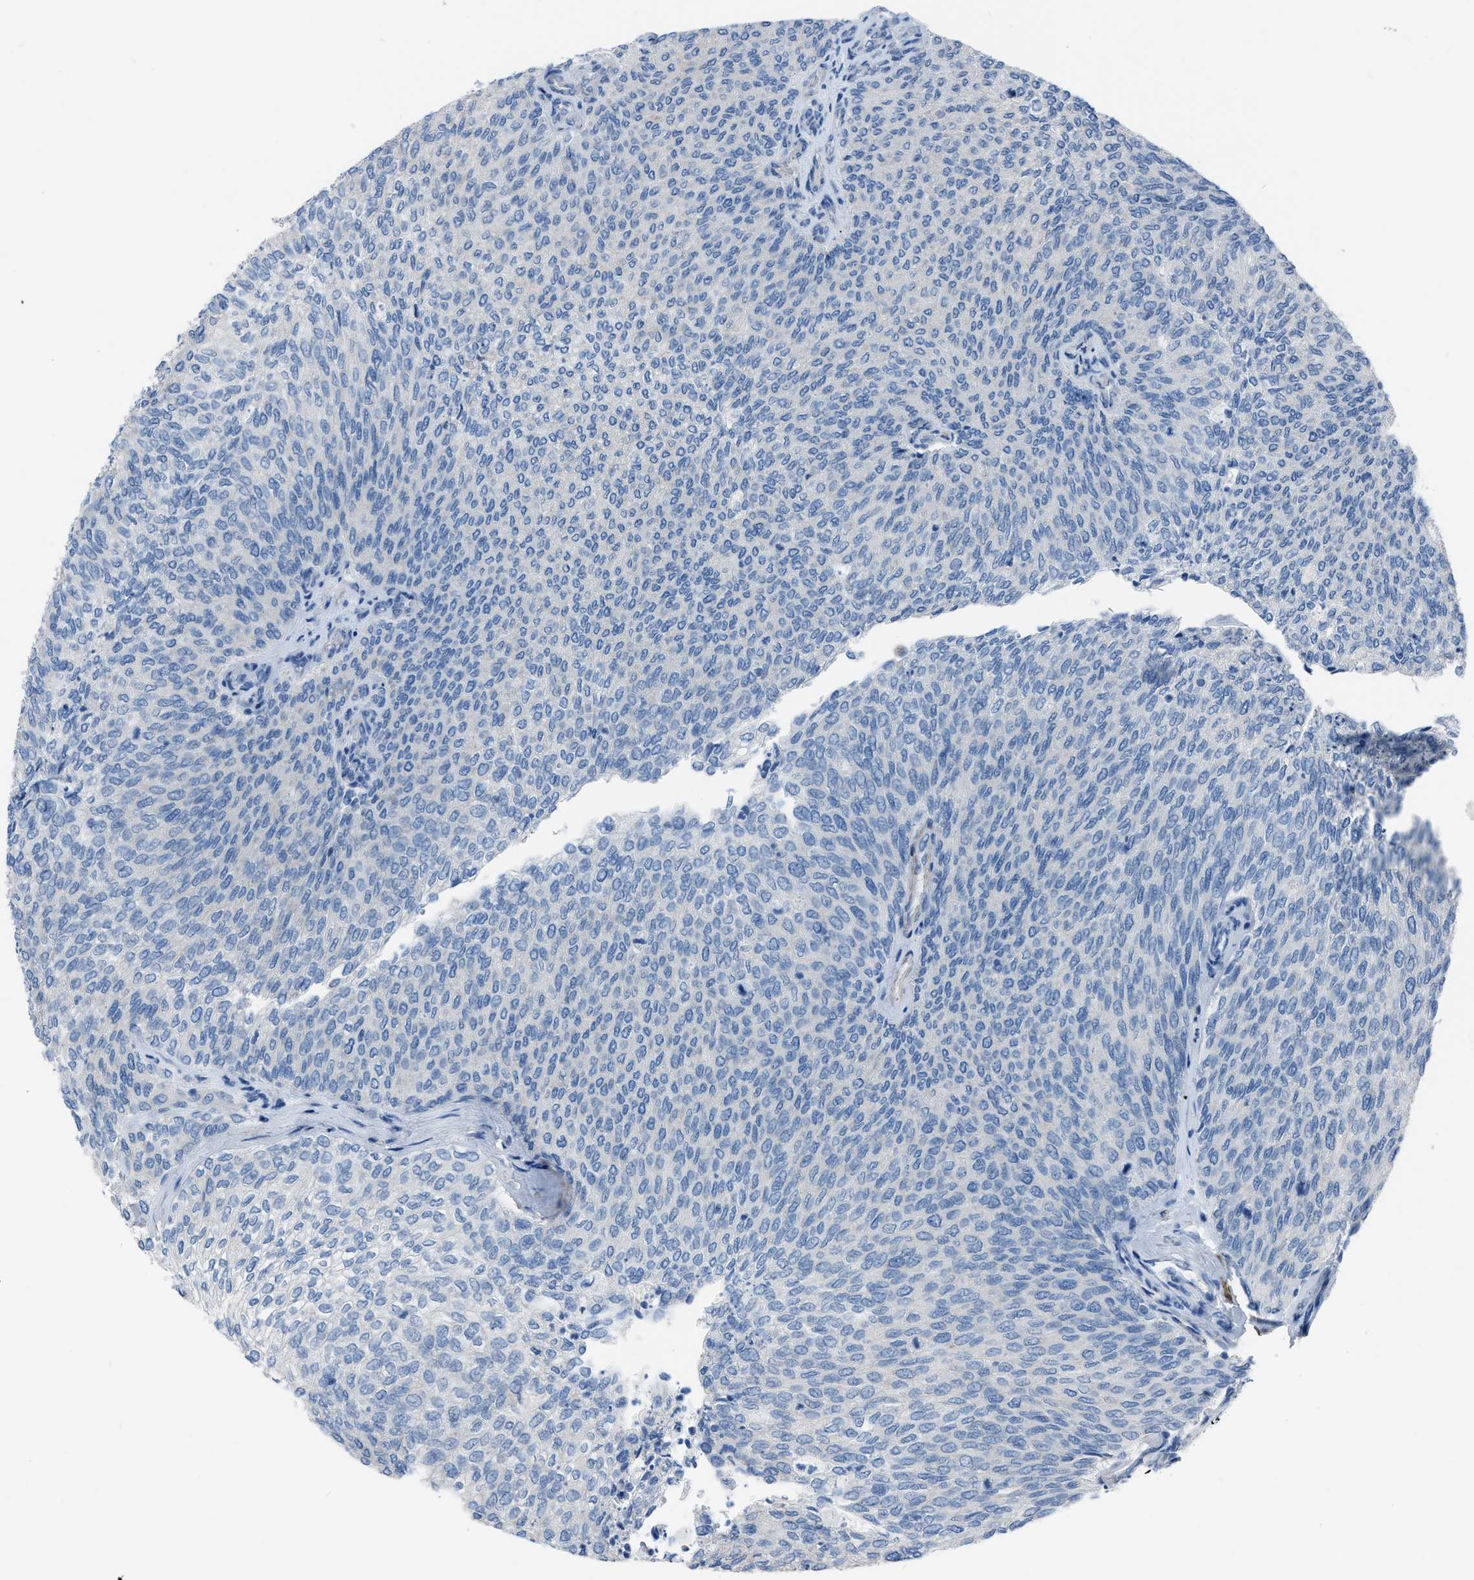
{"staining": {"intensity": "negative", "quantity": "none", "location": "none"}, "tissue": "urothelial cancer", "cell_type": "Tumor cells", "image_type": "cancer", "snomed": [{"axis": "morphology", "description": "Urothelial carcinoma, Low grade"}, {"axis": "topography", "description": "Urinary bladder"}], "caption": "Immunohistochemistry of human urothelial cancer displays no expression in tumor cells.", "gene": "SPATC1L", "patient": {"sex": "female", "age": 79}}